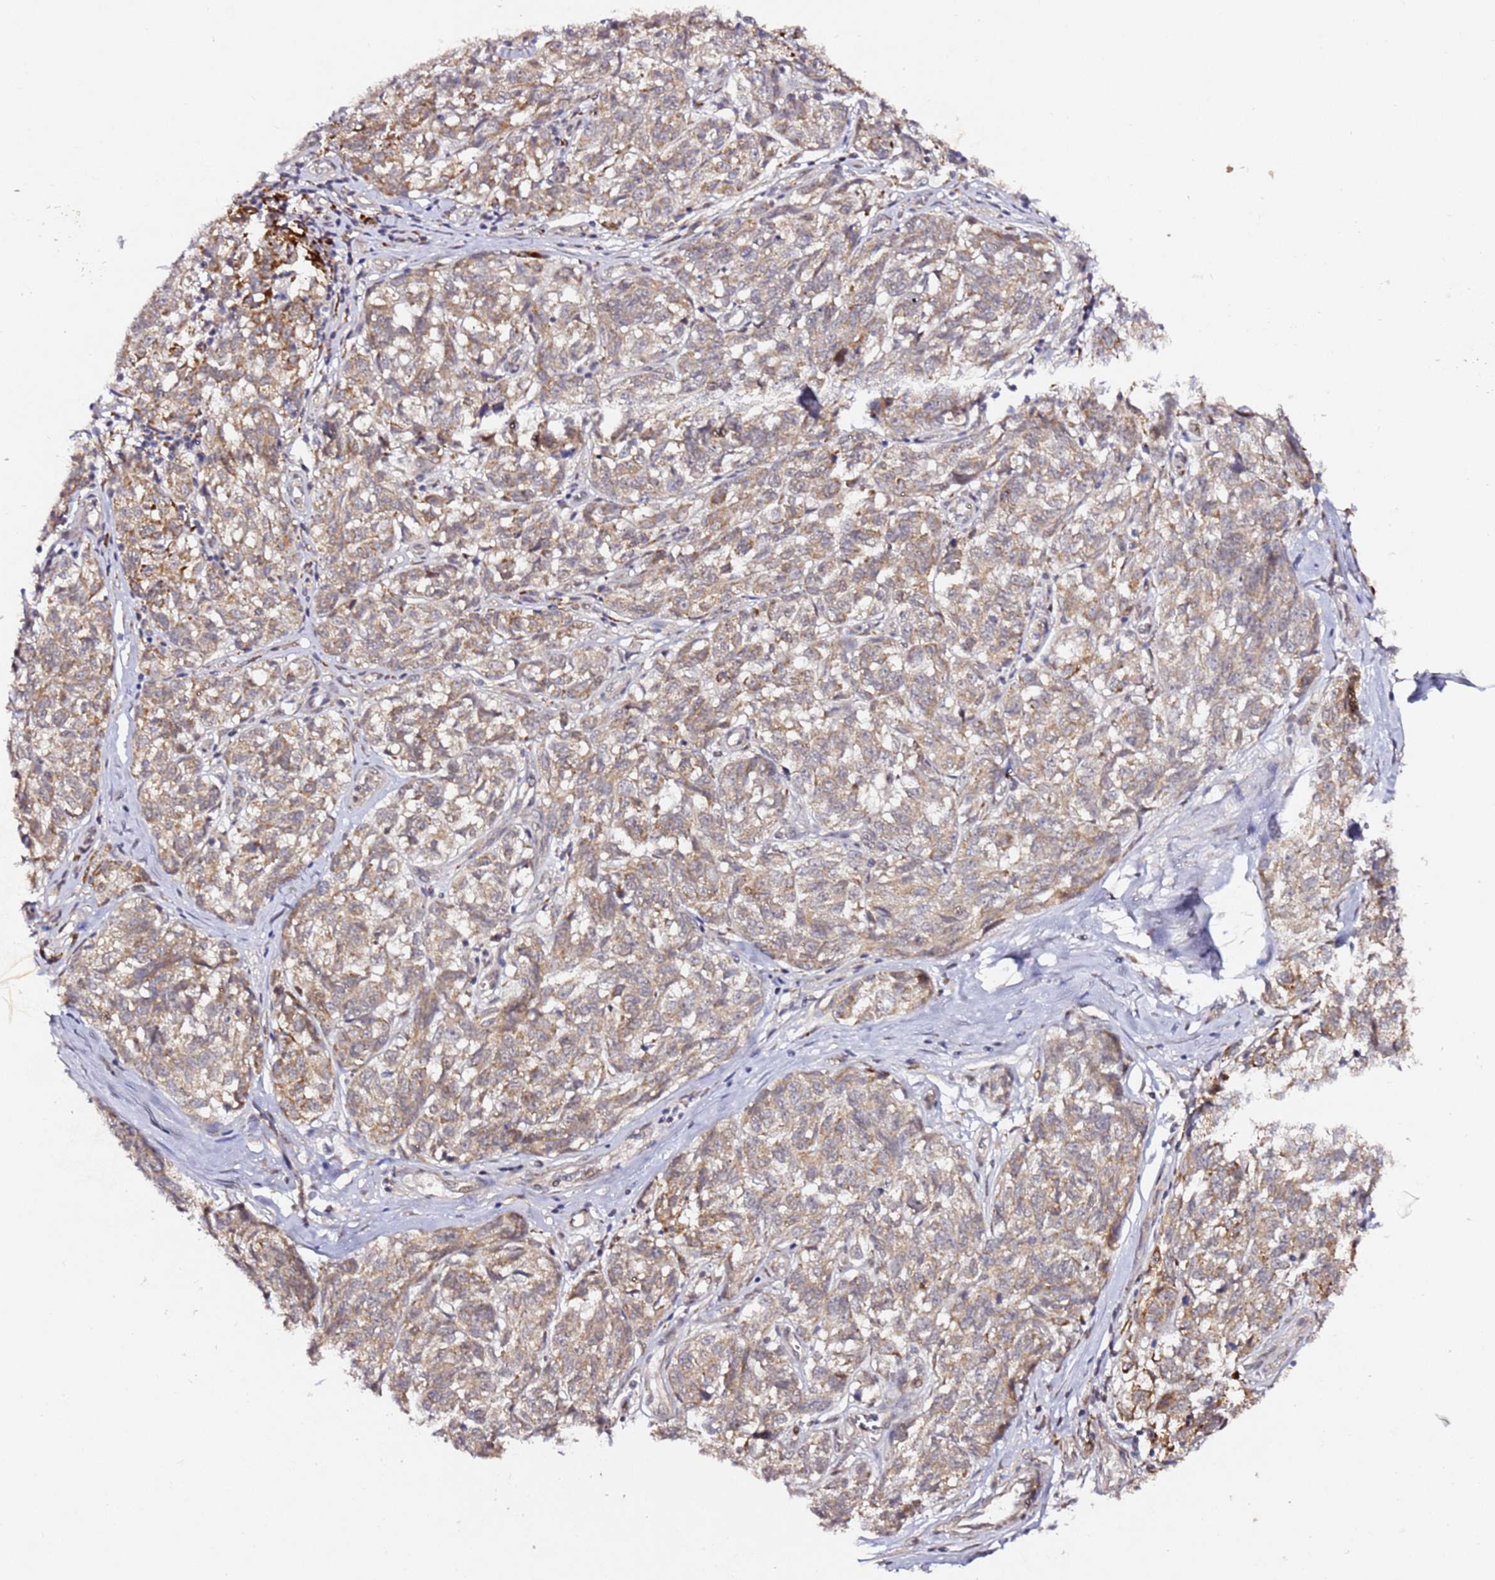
{"staining": {"intensity": "weak", "quantity": ">75%", "location": "cytoplasmic/membranous"}, "tissue": "melanoma", "cell_type": "Tumor cells", "image_type": "cancer", "snomed": [{"axis": "morphology", "description": "Normal tissue, NOS"}, {"axis": "morphology", "description": "Malignant melanoma, NOS"}, {"axis": "topography", "description": "Skin"}], "caption": "Immunohistochemical staining of melanoma demonstrates weak cytoplasmic/membranous protein staining in about >75% of tumor cells.", "gene": "ALG11", "patient": {"sex": "female", "age": 64}}